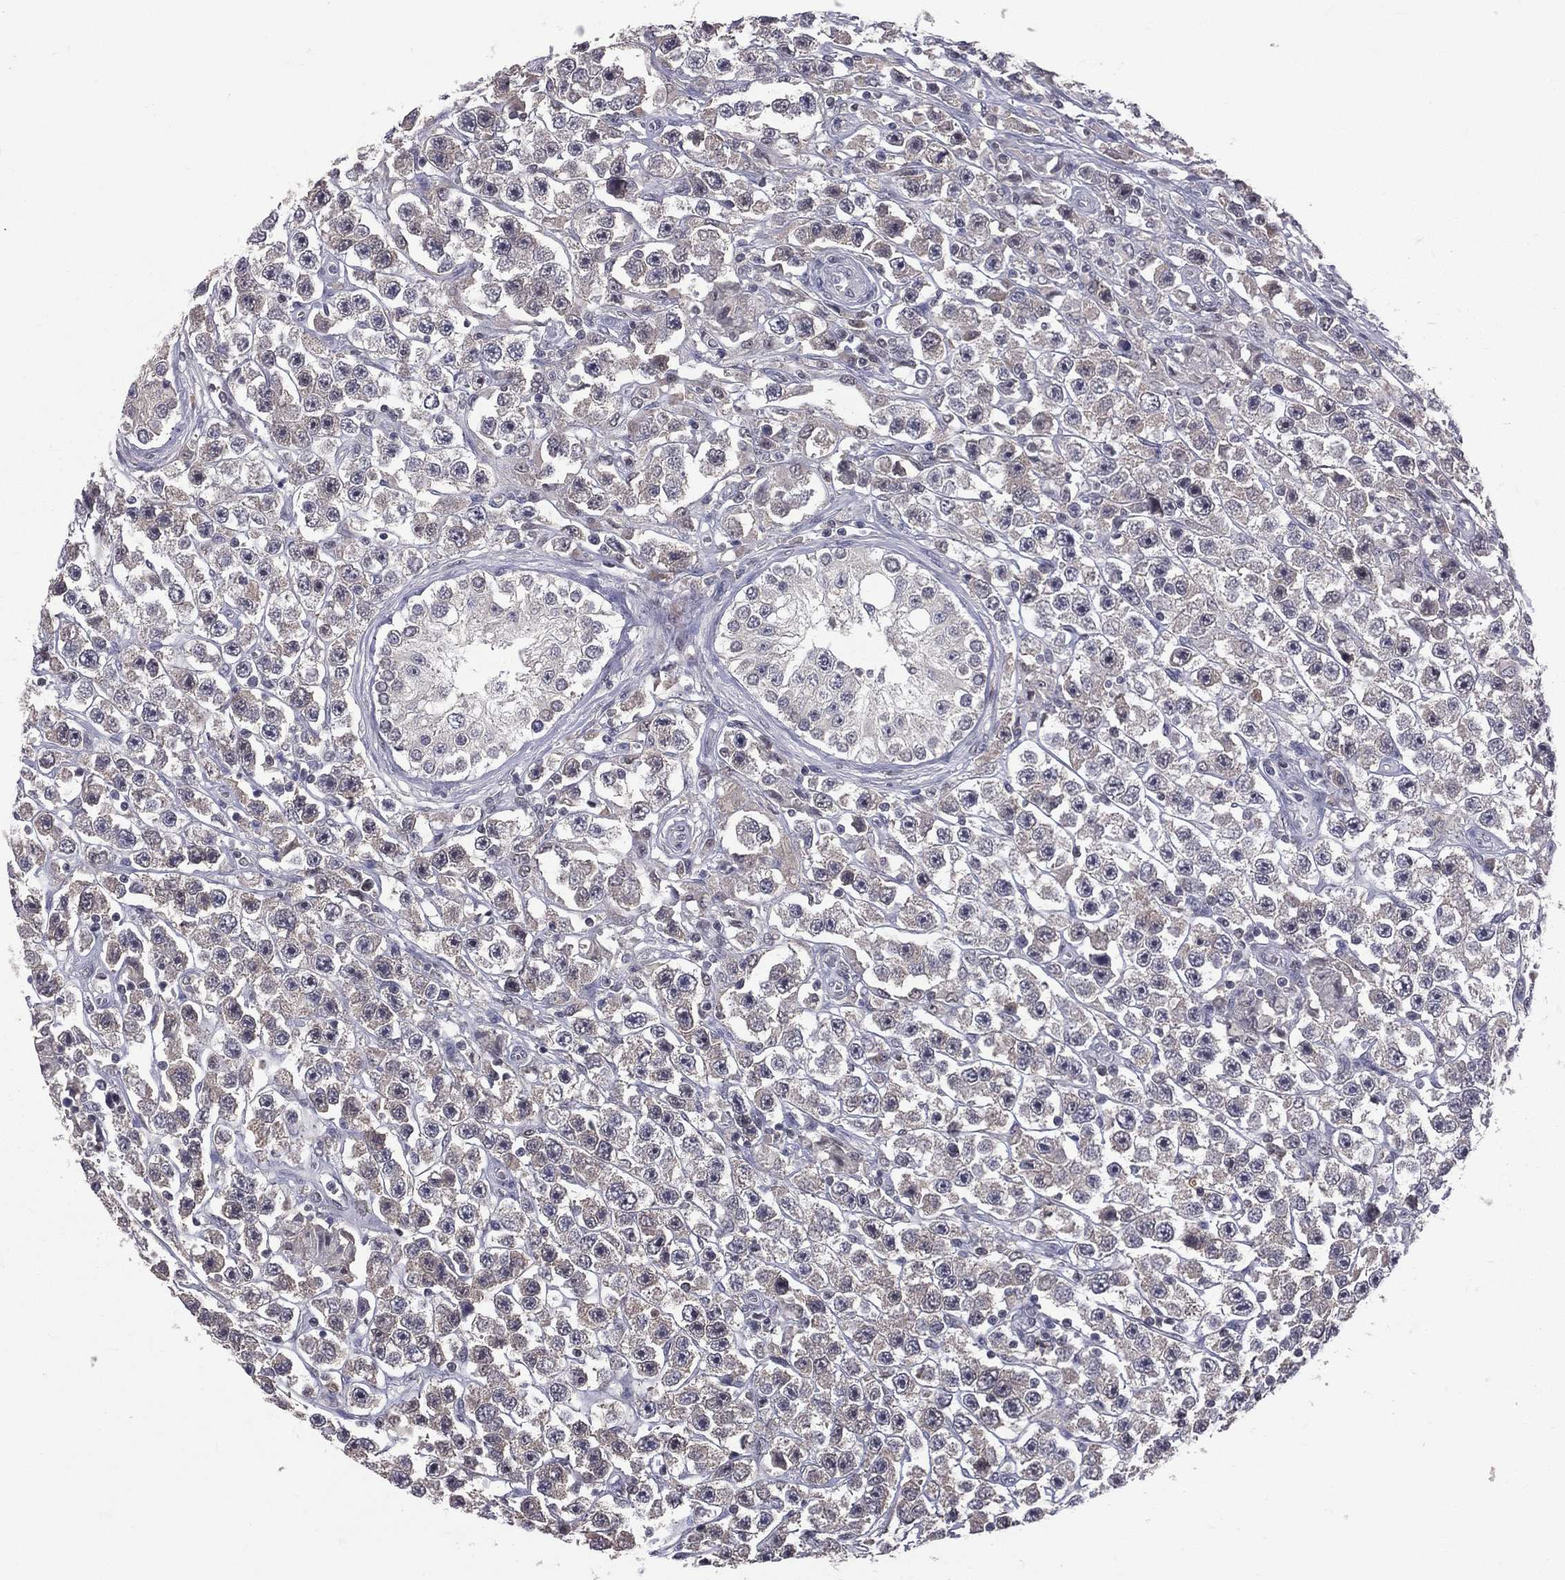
{"staining": {"intensity": "weak", "quantity": "25%-75%", "location": "cytoplasmic/membranous"}, "tissue": "testis cancer", "cell_type": "Tumor cells", "image_type": "cancer", "snomed": [{"axis": "morphology", "description": "Seminoma, NOS"}, {"axis": "topography", "description": "Testis"}], "caption": "Human testis cancer (seminoma) stained with a brown dye displays weak cytoplasmic/membranous positive expression in approximately 25%-75% of tumor cells.", "gene": "DSG4", "patient": {"sex": "male", "age": 45}}